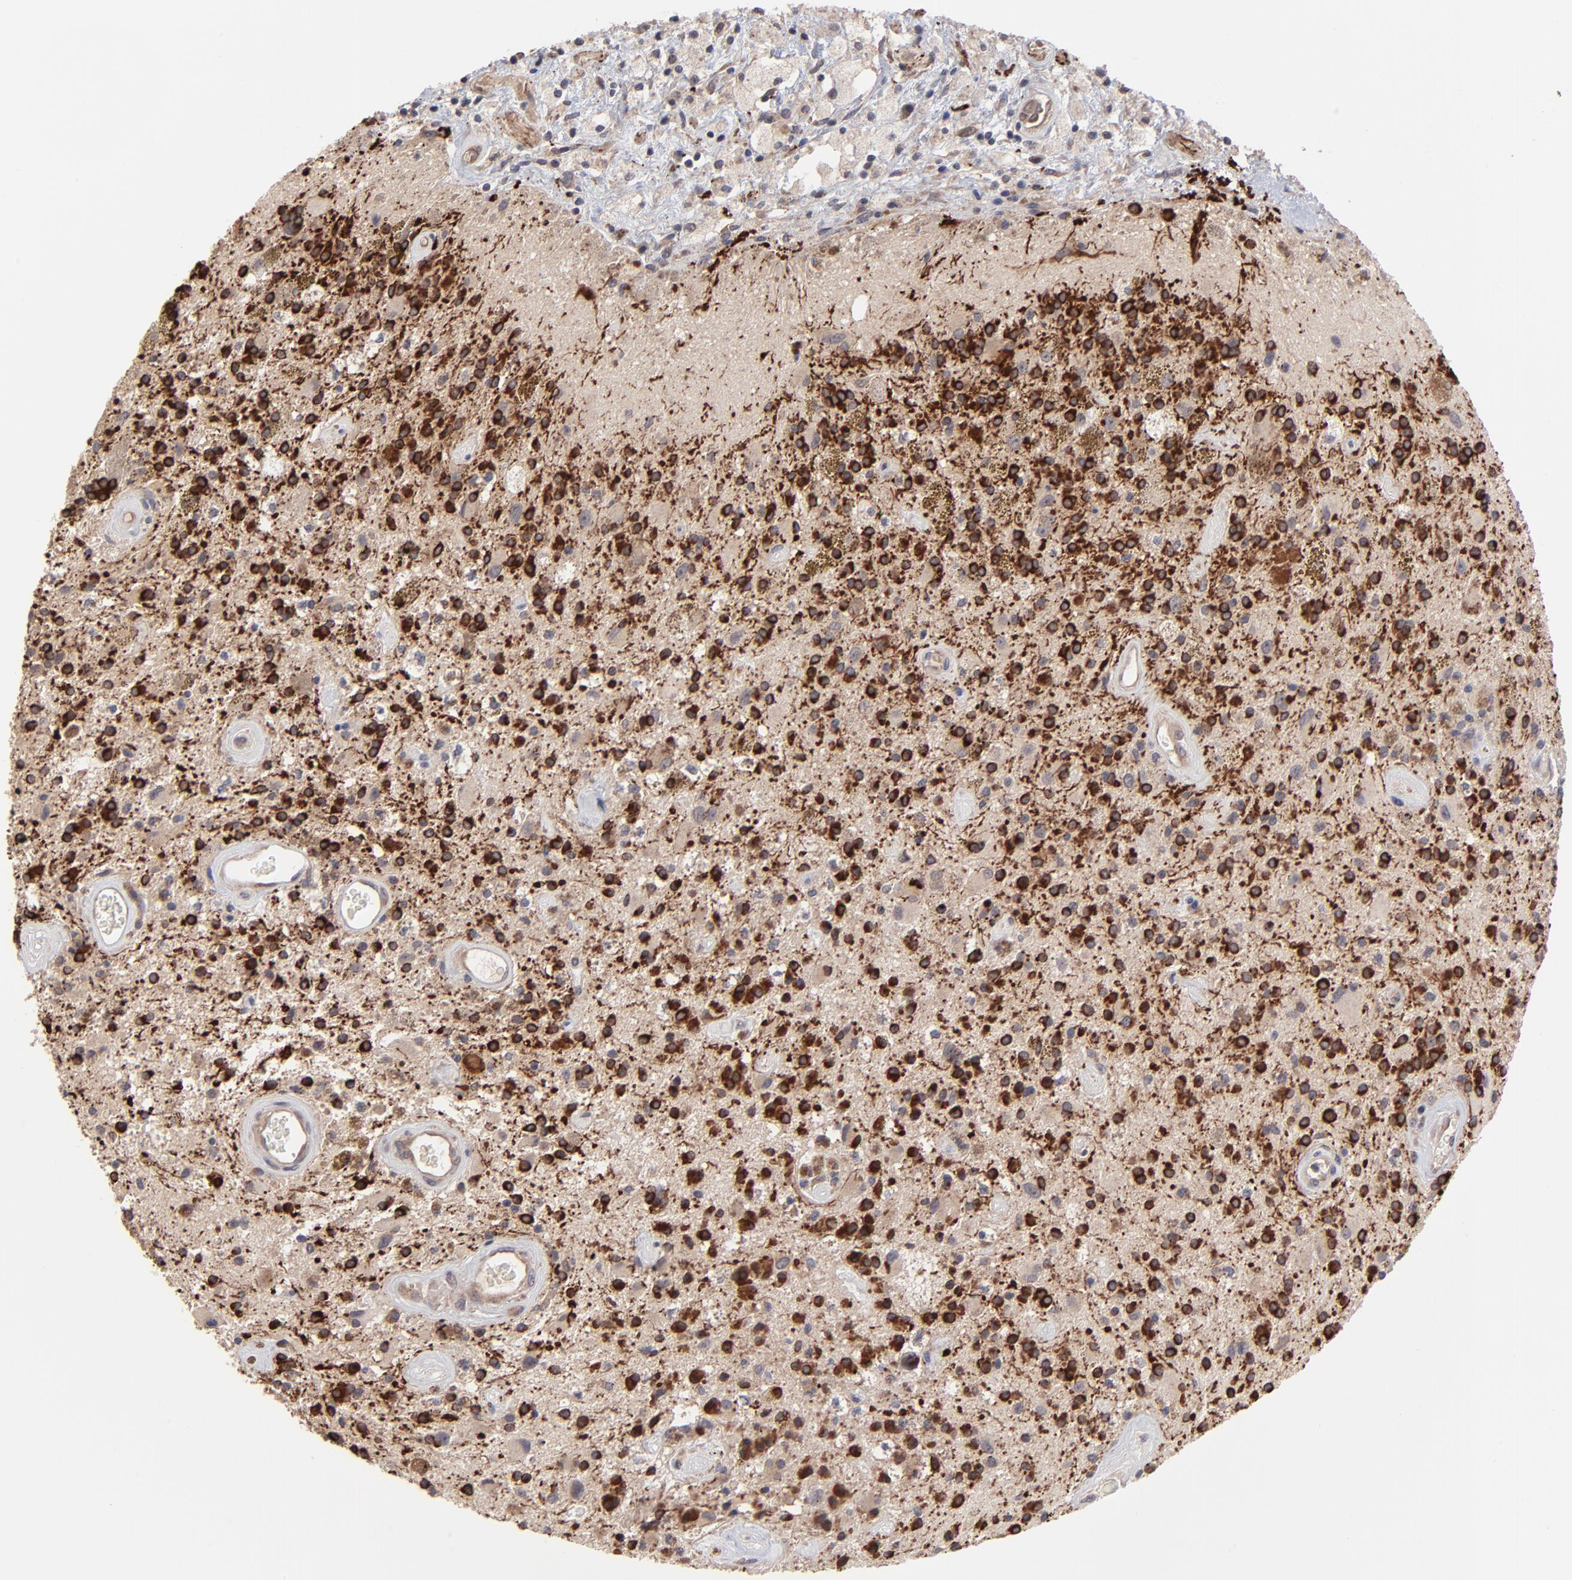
{"staining": {"intensity": "strong", "quantity": ">75%", "location": "cytoplasmic/membranous"}, "tissue": "glioma", "cell_type": "Tumor cells", "image_type": "cancer", "snomed": [{"axis": "morphology", "description": "Glioma, malignant, Low grade"}, {"axis": "topography", "description": "Brain"}], "caption": "This micrograph shows immunohistochemistry (IHC) staining of human glioma, with high strong cytoplasmic/membranous positivity in about >75% of tumor cells.", "gene": "ZNF780B", "patient": {"sex": "male", "age": 58}}